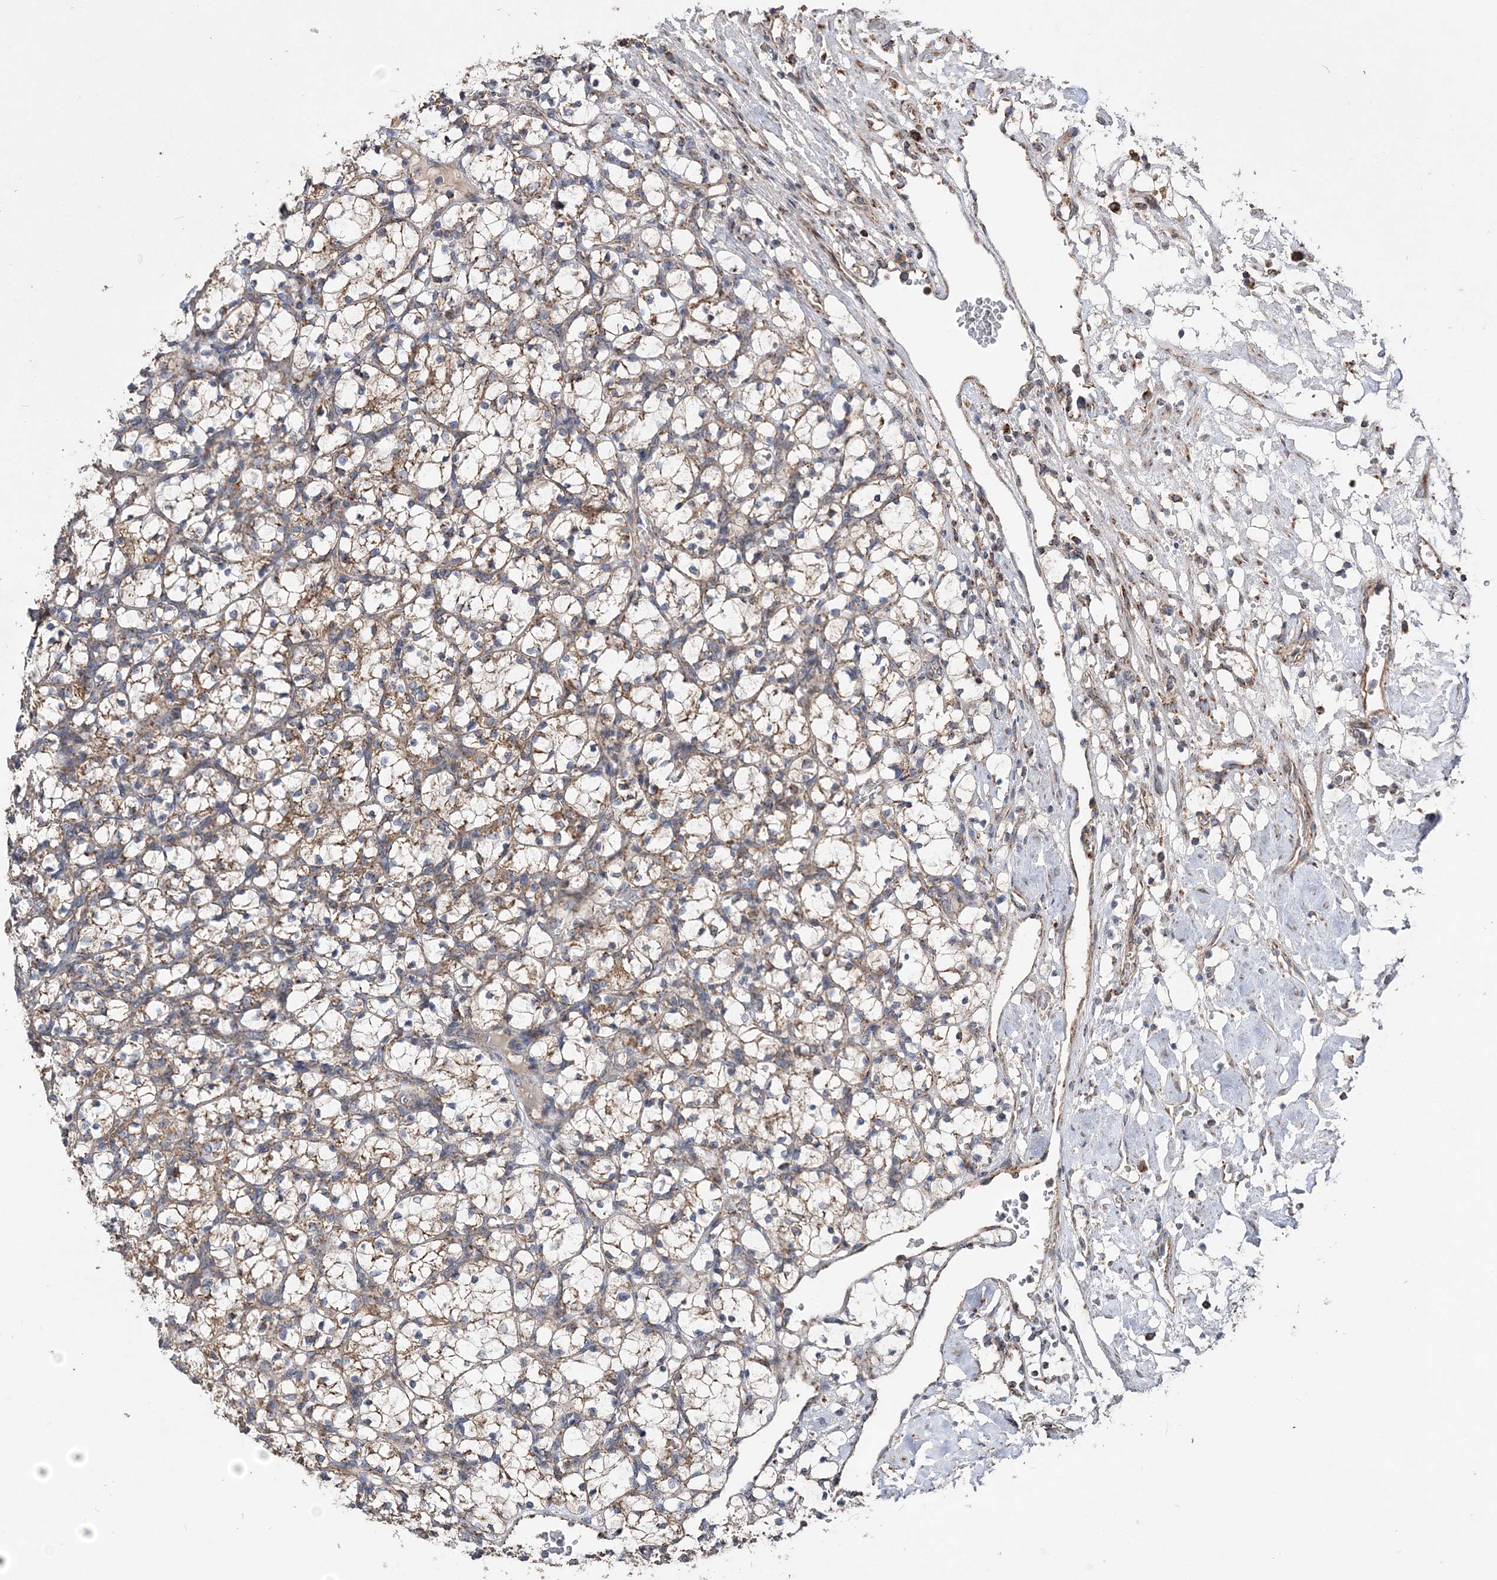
{"staining": {"intensity": "moderate", "quantity": ">75%", "location": "cytoplasmic/membranous"}, "tissue": "renal cancer", "cell_type": "Tumor cells", "image_type": "cancer", "snomed": [{"axis": "morphology", "description": "Adenocarcinoma, NOS"}, {"axis": "topography", "description": "Kidney"}], "caption": "High-power microscopy captured an immunohistochemistry micrograph of renal adenocarcinoma, revealing moderate cytoplasmic/membranous positivity in approximately >75% of tumor cells.", "gene": "POC5", "patient": {"sex": "female", "age": 69}}